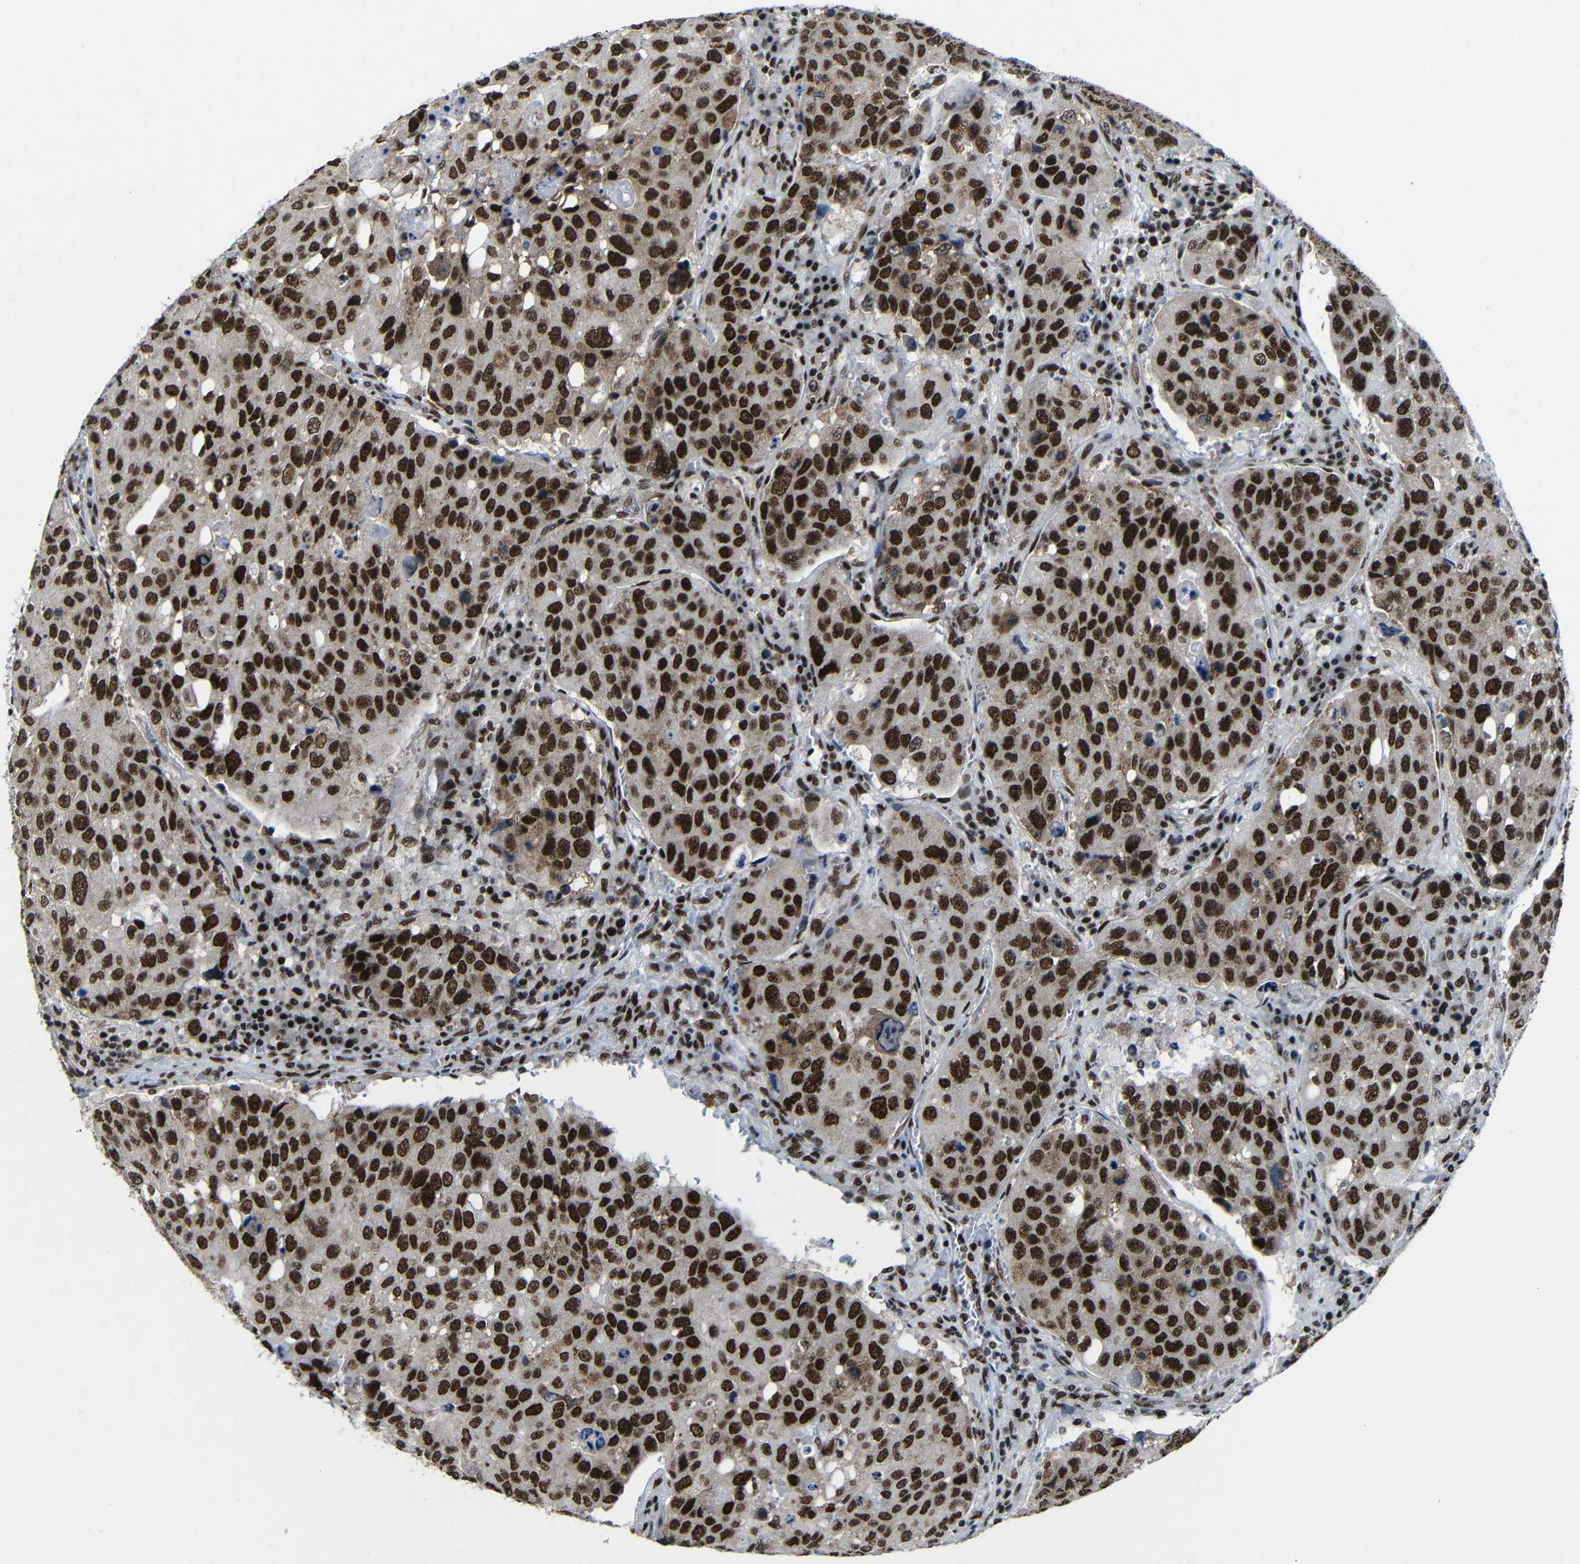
{"staining": {"intensity": "strong", "quantity": ">75%", "location": "nuclear"}, "tissue": "urothelial cancer", "cell_type": "Tumor cells", "image_type": "cancer", "snomed": [{"axis": "morphology", "description": "Urothelial carcinoma, High grade"}, {"axis": "topography", "description": "Lymph node"}, {"axis": "topography", "description": "Urinary bladder"}], "caption": "There is high levels of strong nuclear positivity in tumor cells of urothelial carcinoma (high-grade), as demonstrated by immunohistochemical staining (brown color).", "gene": "PTBP1", "patient": {"sex": "male", "age": 51}}